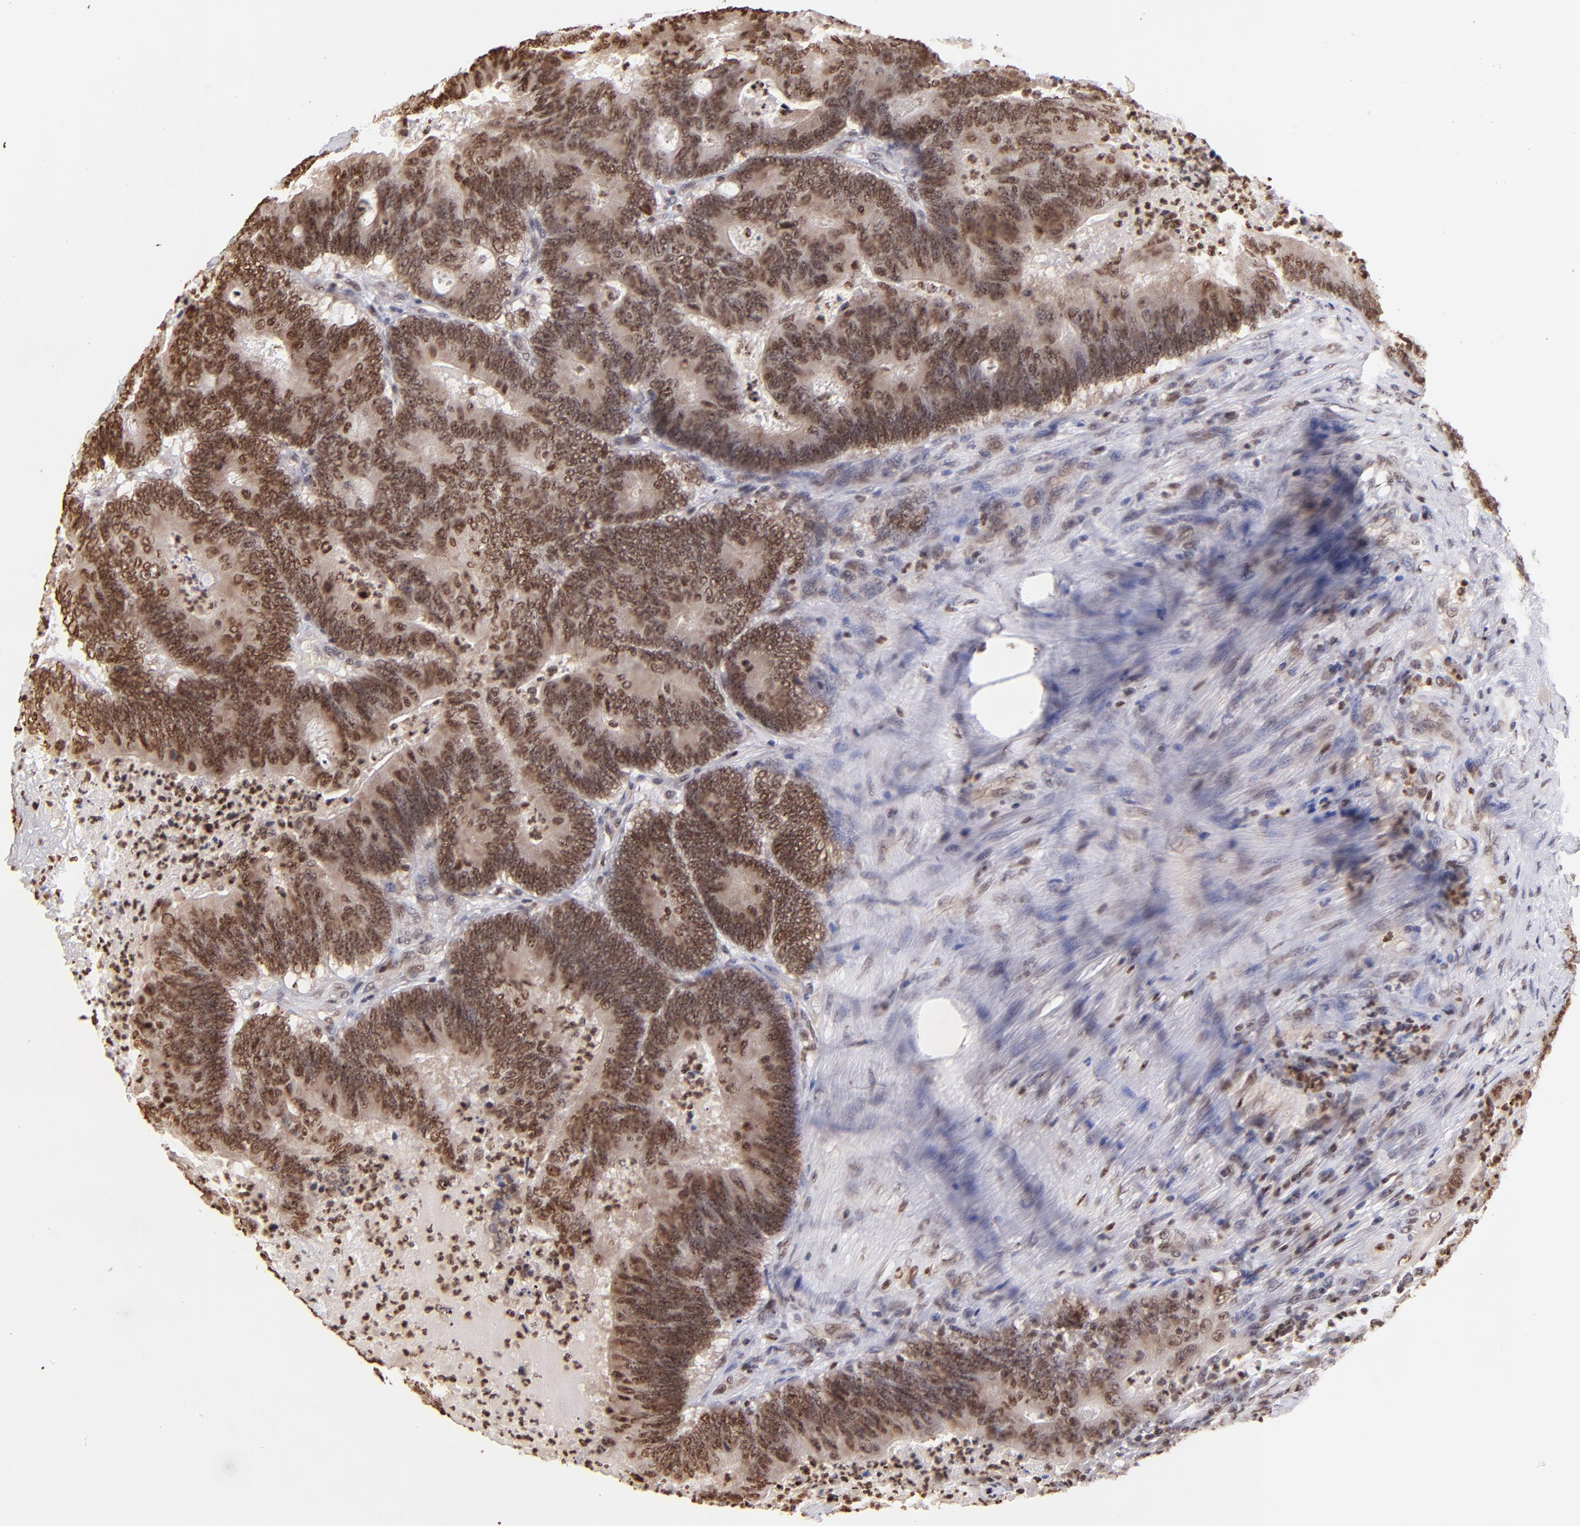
{"staining": {"intensity": "moderate", "quantity": ">75%", "location": "cytoplasmic/membranous,nuclear"}, "tissue": "colorectal cancer", "cell_type": "Tumor cells", "image_type": "cancer", "snomed": [{"axis": "morphology", "description": "Adenocarcinoma, NOS"}, {"axis": "topography", "description": "Colon"}], "caption": "Protein analysis of colorectal cancer tissue exhibits moderate cytoplasmic/membranous and nuclear staining in about >75% of tumor cells. Using DAB (brown) and hematoxylin (blue) stains, captured at high magnification using brightfield microscopy.", "gene": "WDR25", "patient": {"sex": "male", "age": 65}}